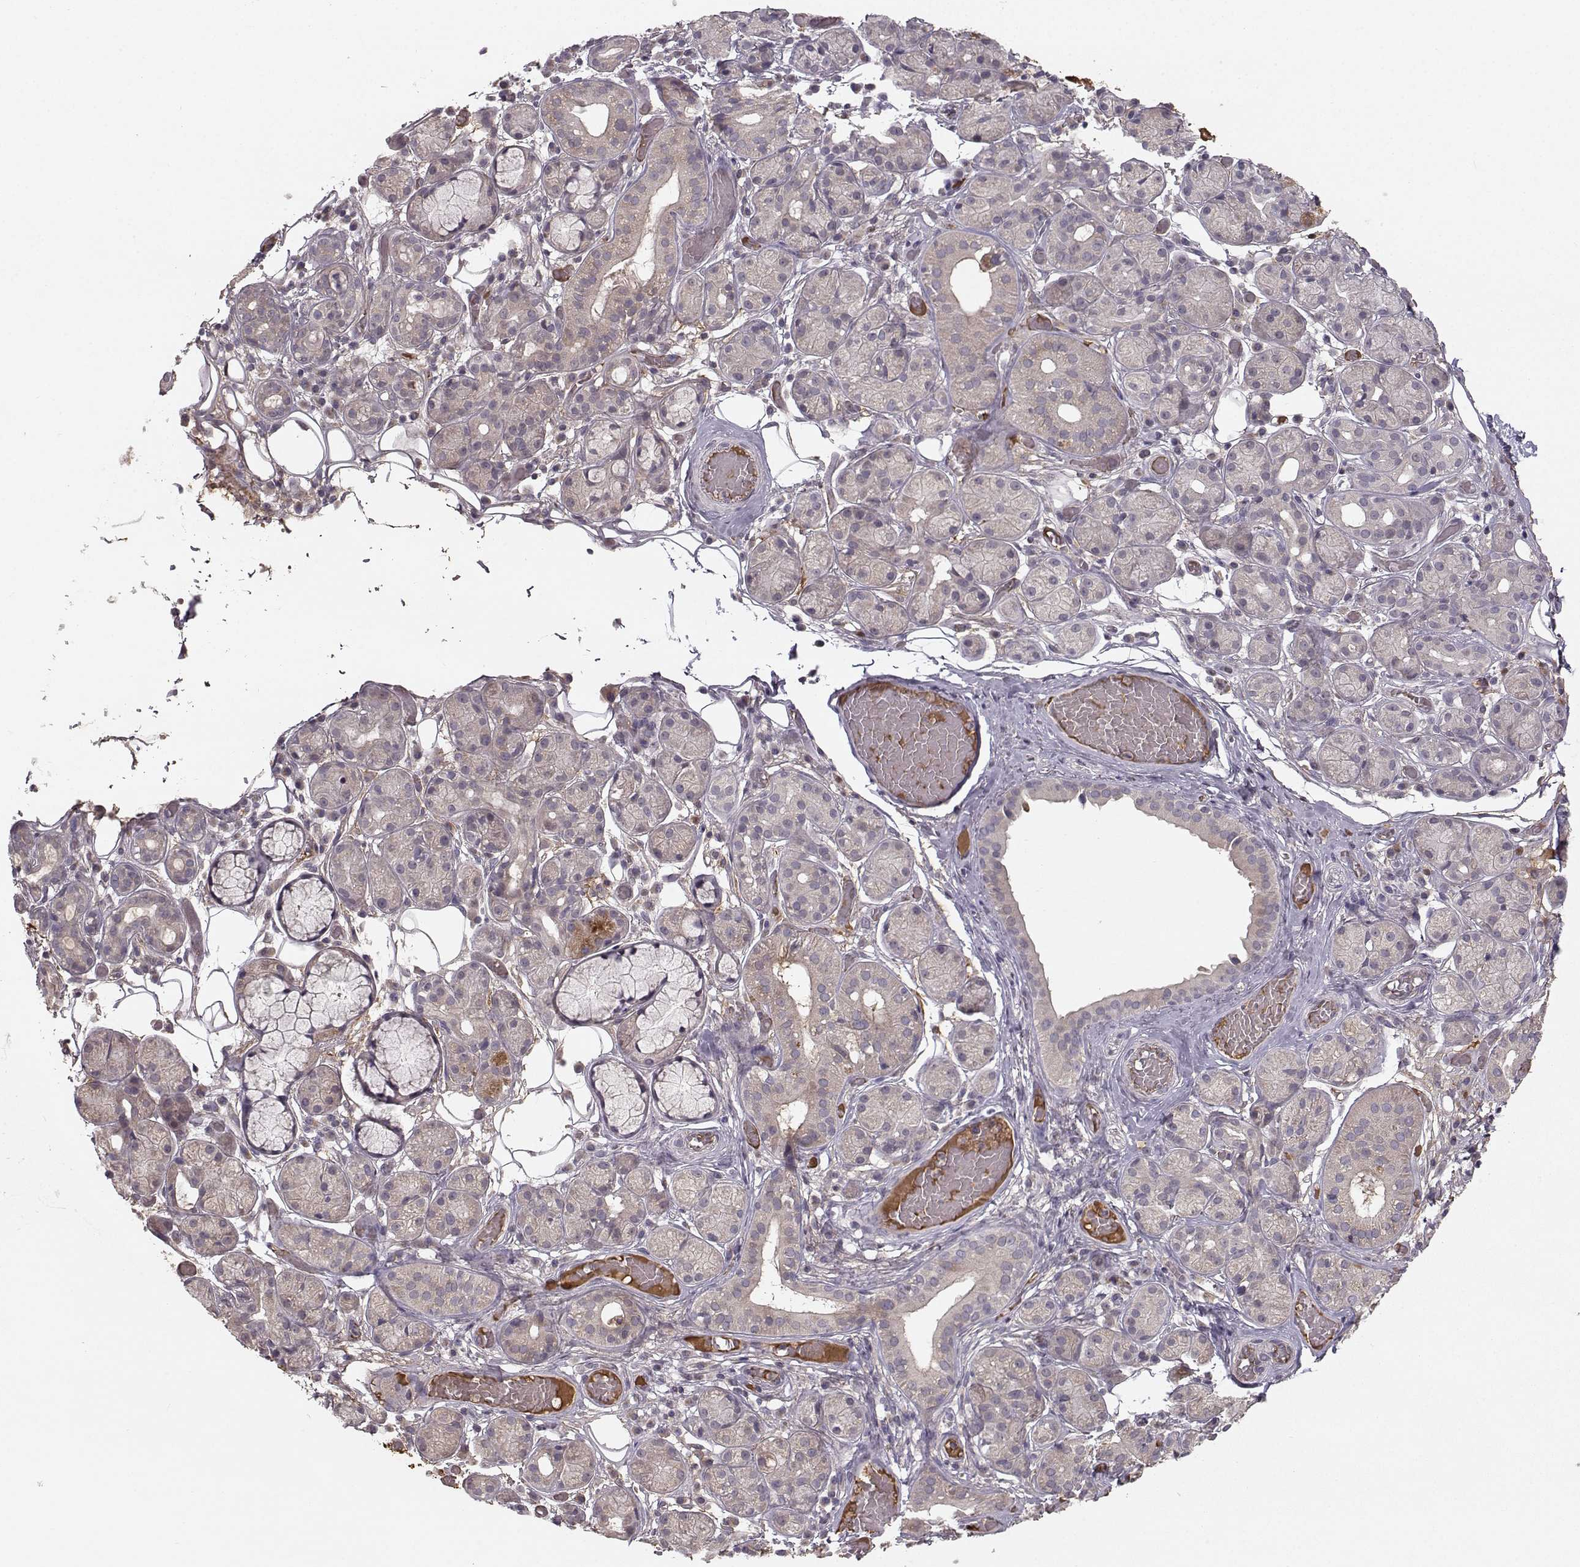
{"staining": {"intensity": "strong", "quantity": "25%-75%", "location": "cytoplasmic/membranous"}, "tissue": "salivary gland", "cell_type": "Glandular cells", "image_type": "normal", "snomed": [{"axis": "morphology", "description": "Normal tissue, NOS"}, {"axis": "topography", "description": "Salivary gland"}, {"axis": "topography", "description": "Peripheral nerve tissue"}], "caption": "Glandular cells reveal high levels of strong cytoplasmic/membranous expression in approximately 25%-75% of cells in normal human salivary gland.", "gene": "WNT6", "patient": {"sex": "male", "age": 71}}